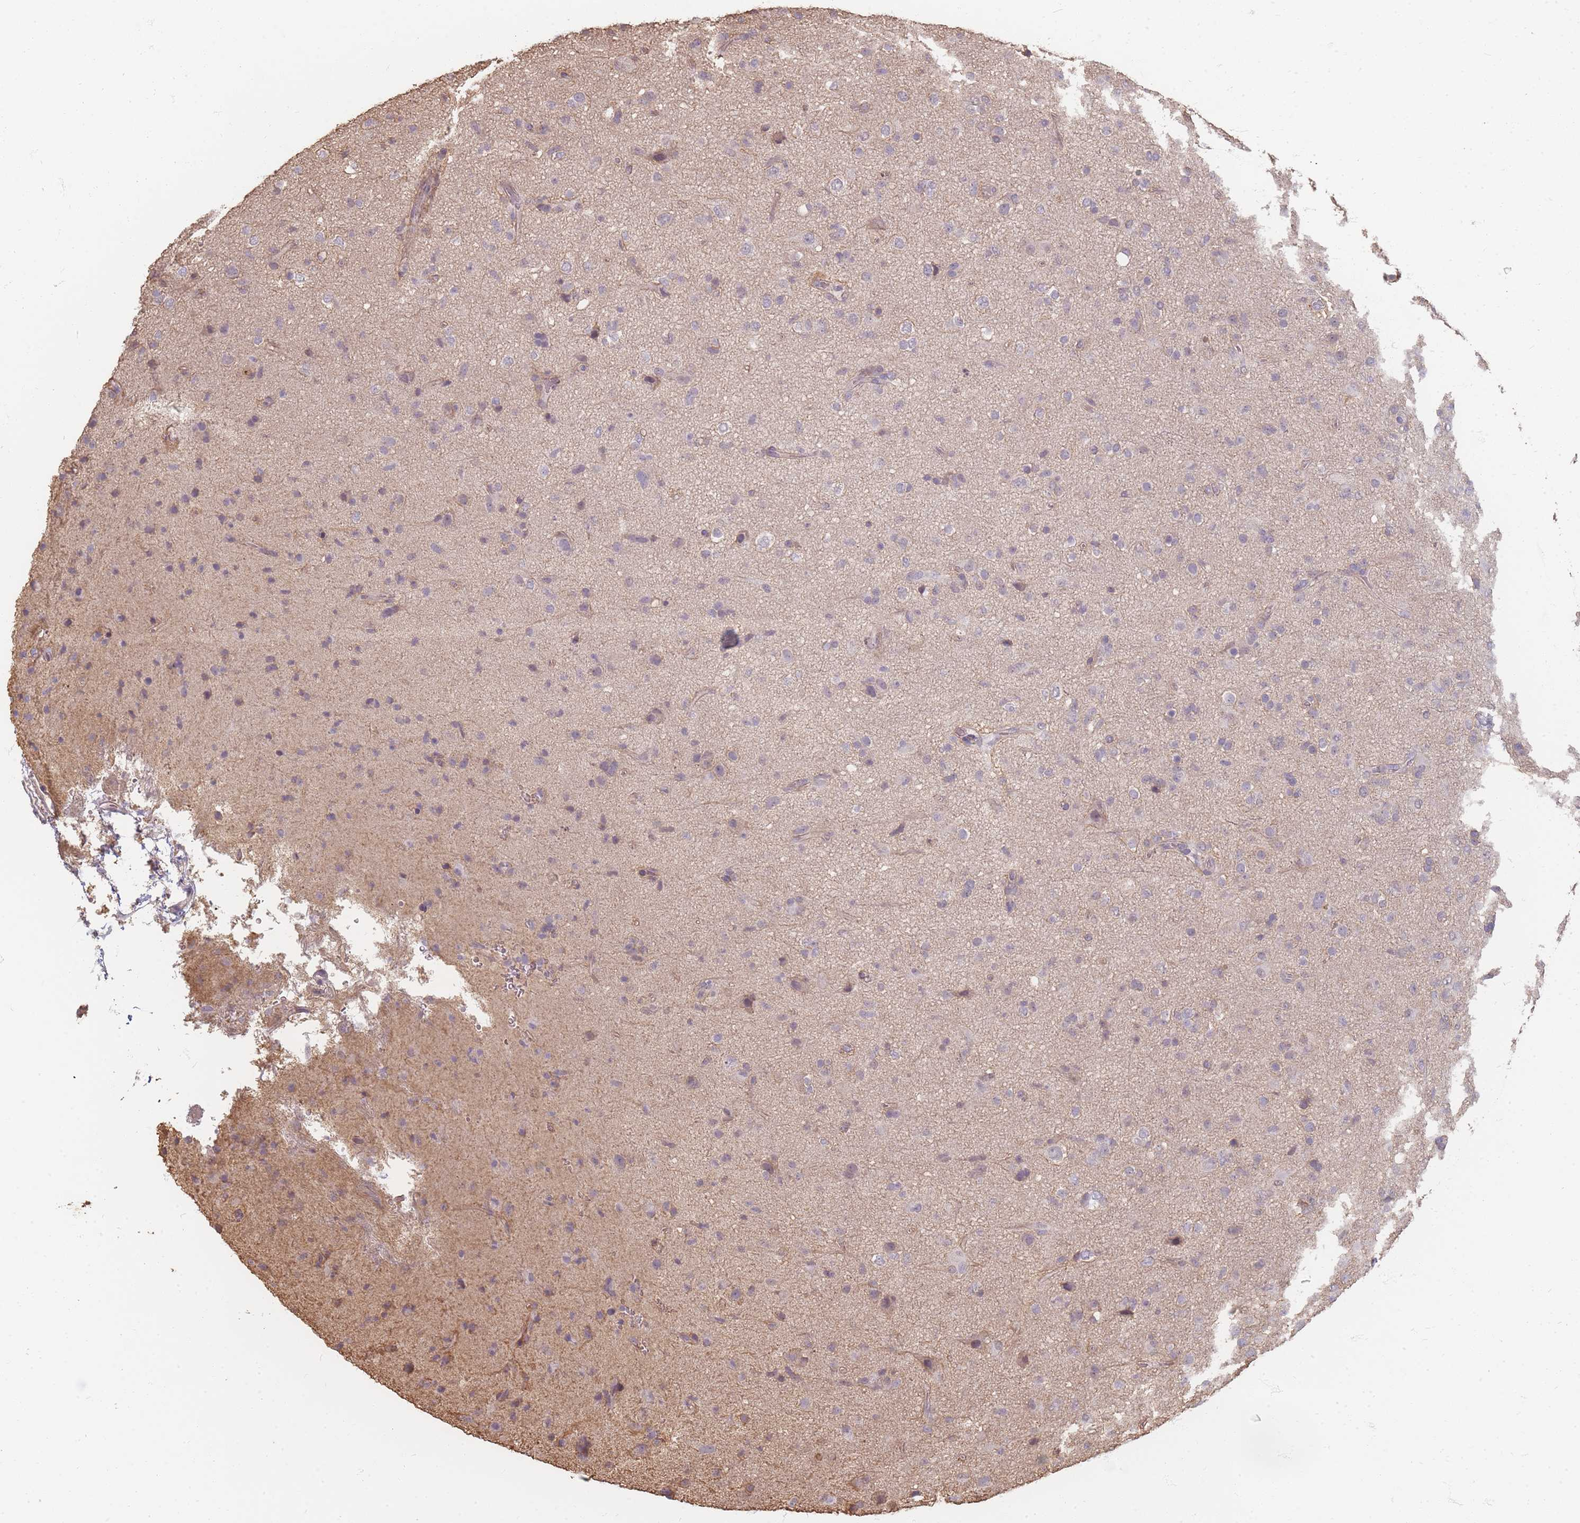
{"staining": {"intensity": "negative", "quantity": "none", "location": "none"}, "tissue": "glioma", "cell_type": "Tumor cells", "image_type": "cancer", "snomed": [{"axis": "morphology", "description": "Glioma, malignant, Low grade"}, {"axis": "topography", "description": "Brain"}], "caption": "This is an IHC histopathology image of human malignant glioma (low-grade). There is no positivity in tumor cells.", "gene": "RFTN1", "patient": {"sex": "male", "age": 65}}